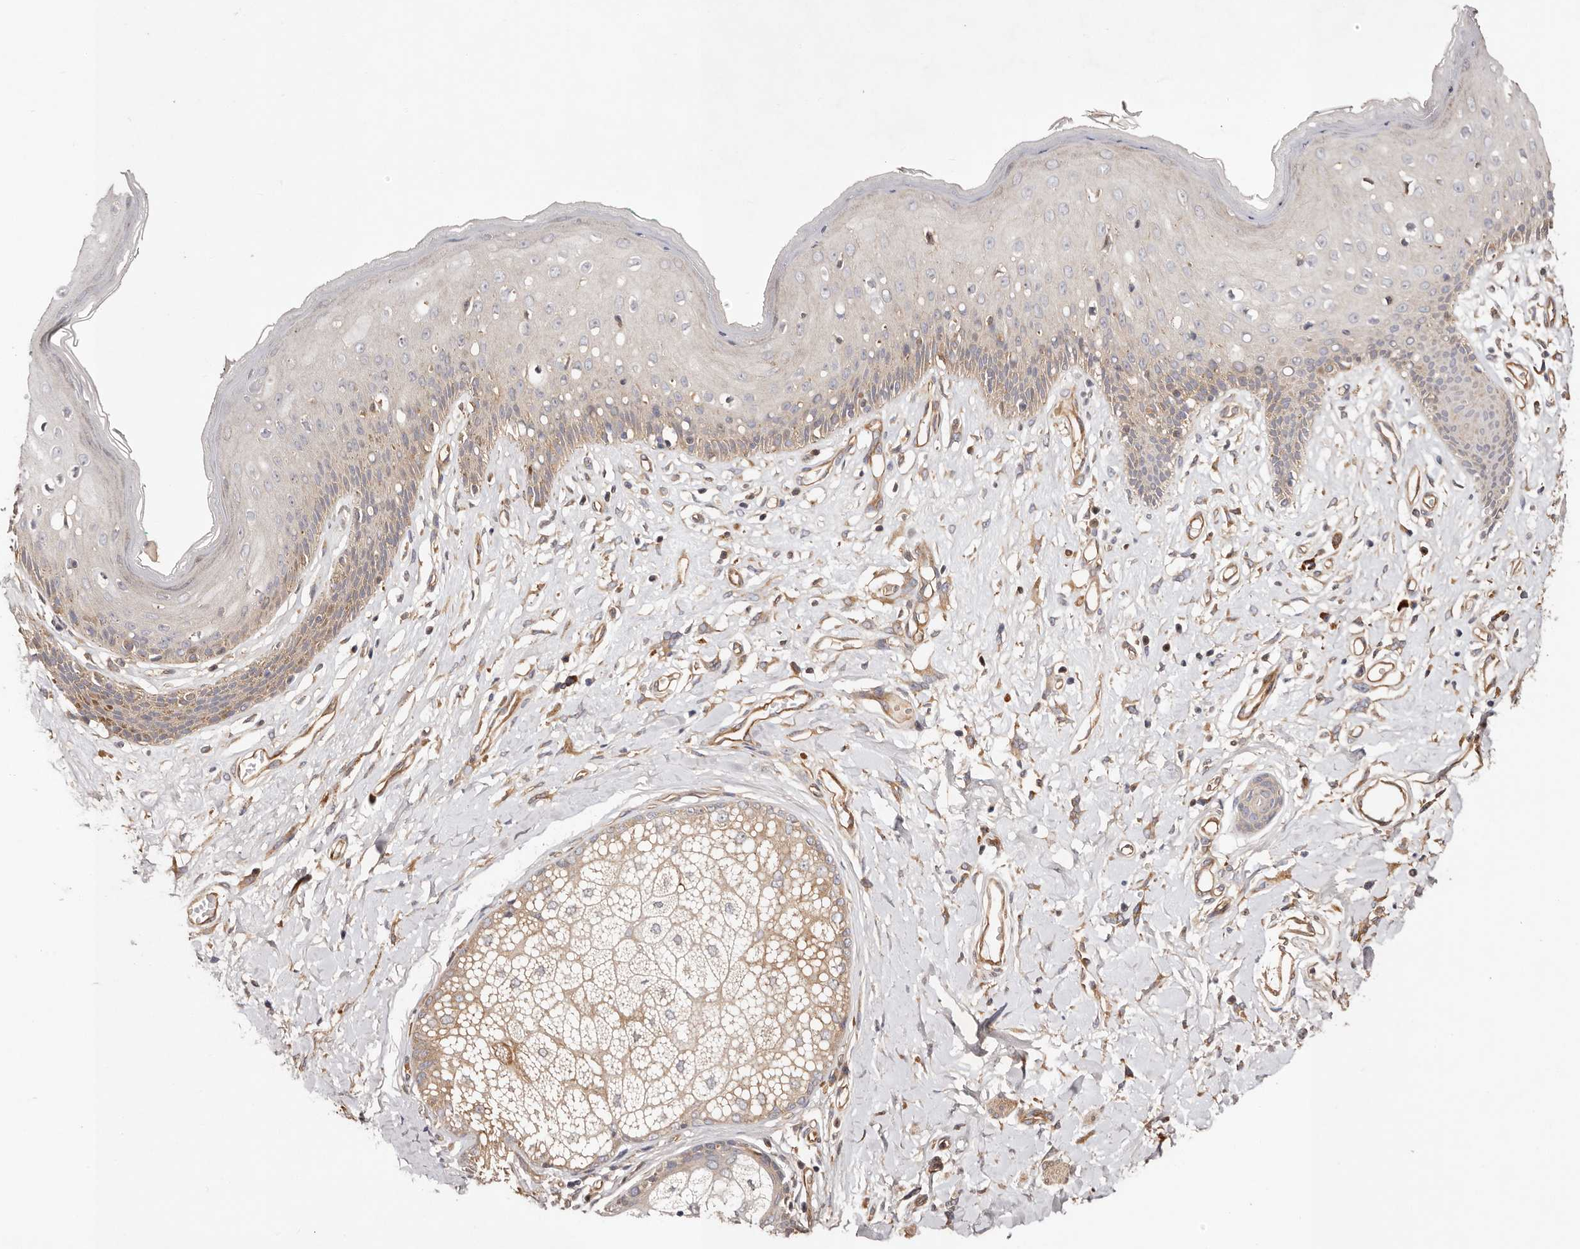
{"staining": {"intensity": "weak", "quantity": "<25%", "location": "cytoplasmic/membranous"}, "tissue": "skin", "cell_type": "Epidermal cells", "image_type": "normal", "snomed": [{"axis": "morphology", "description": "Normal tissue, NOS"}, {"axis": "morphology", "description": "Squamous cell carcinoma, NOS"}, {"axis": "topography", "description": "Vulva"}], "caption": "Human skin stained for a protein using immunohistochemistry (IHC) exhibits no expression in epidermal cells.", "gene": "MACF1", "patient": {"sex": "female", "age": 85}}